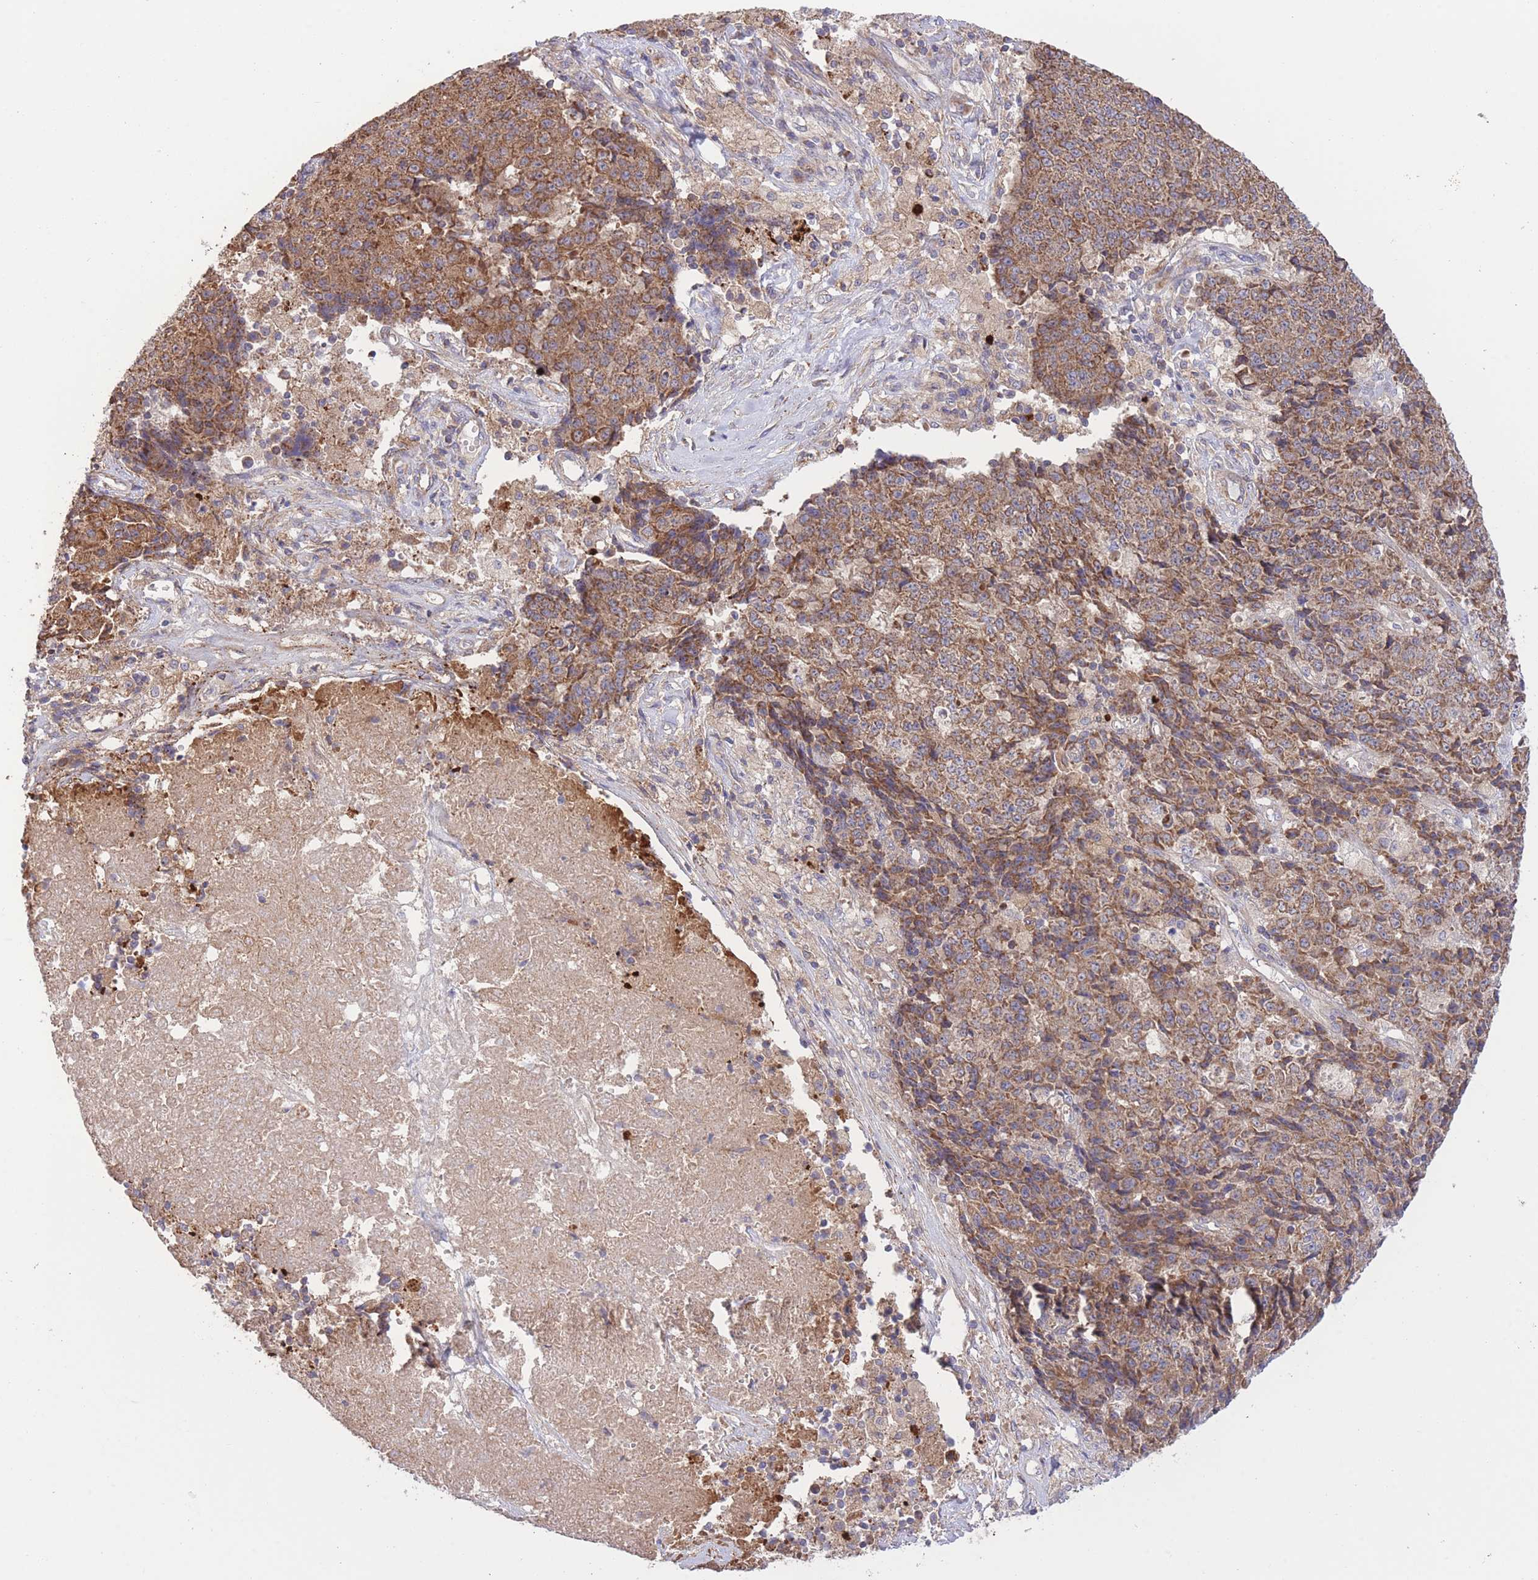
{"staining": {"intensity": "moderate", "quantity": ">75%", "location": "cytoplasmic/membranous"}, "tissue": "ovarian cancer", "cell_type": "Tumor cells", "image_type": "cancer", "snomed": [{"axis": "morphology", "description": "Carcinoma, endometroid"}, {"axis": "topography", "description": "Ovary"}], "caption": "The image demonstrates immunohistochemical staining of endometroid carcinoma (ovarian). There is moderate cytoplasmic/membranous positivity is identified in about >75% of tumor cells.", "gene": "ATP13A2", "patient": {"sex": "female", "age": 42}}